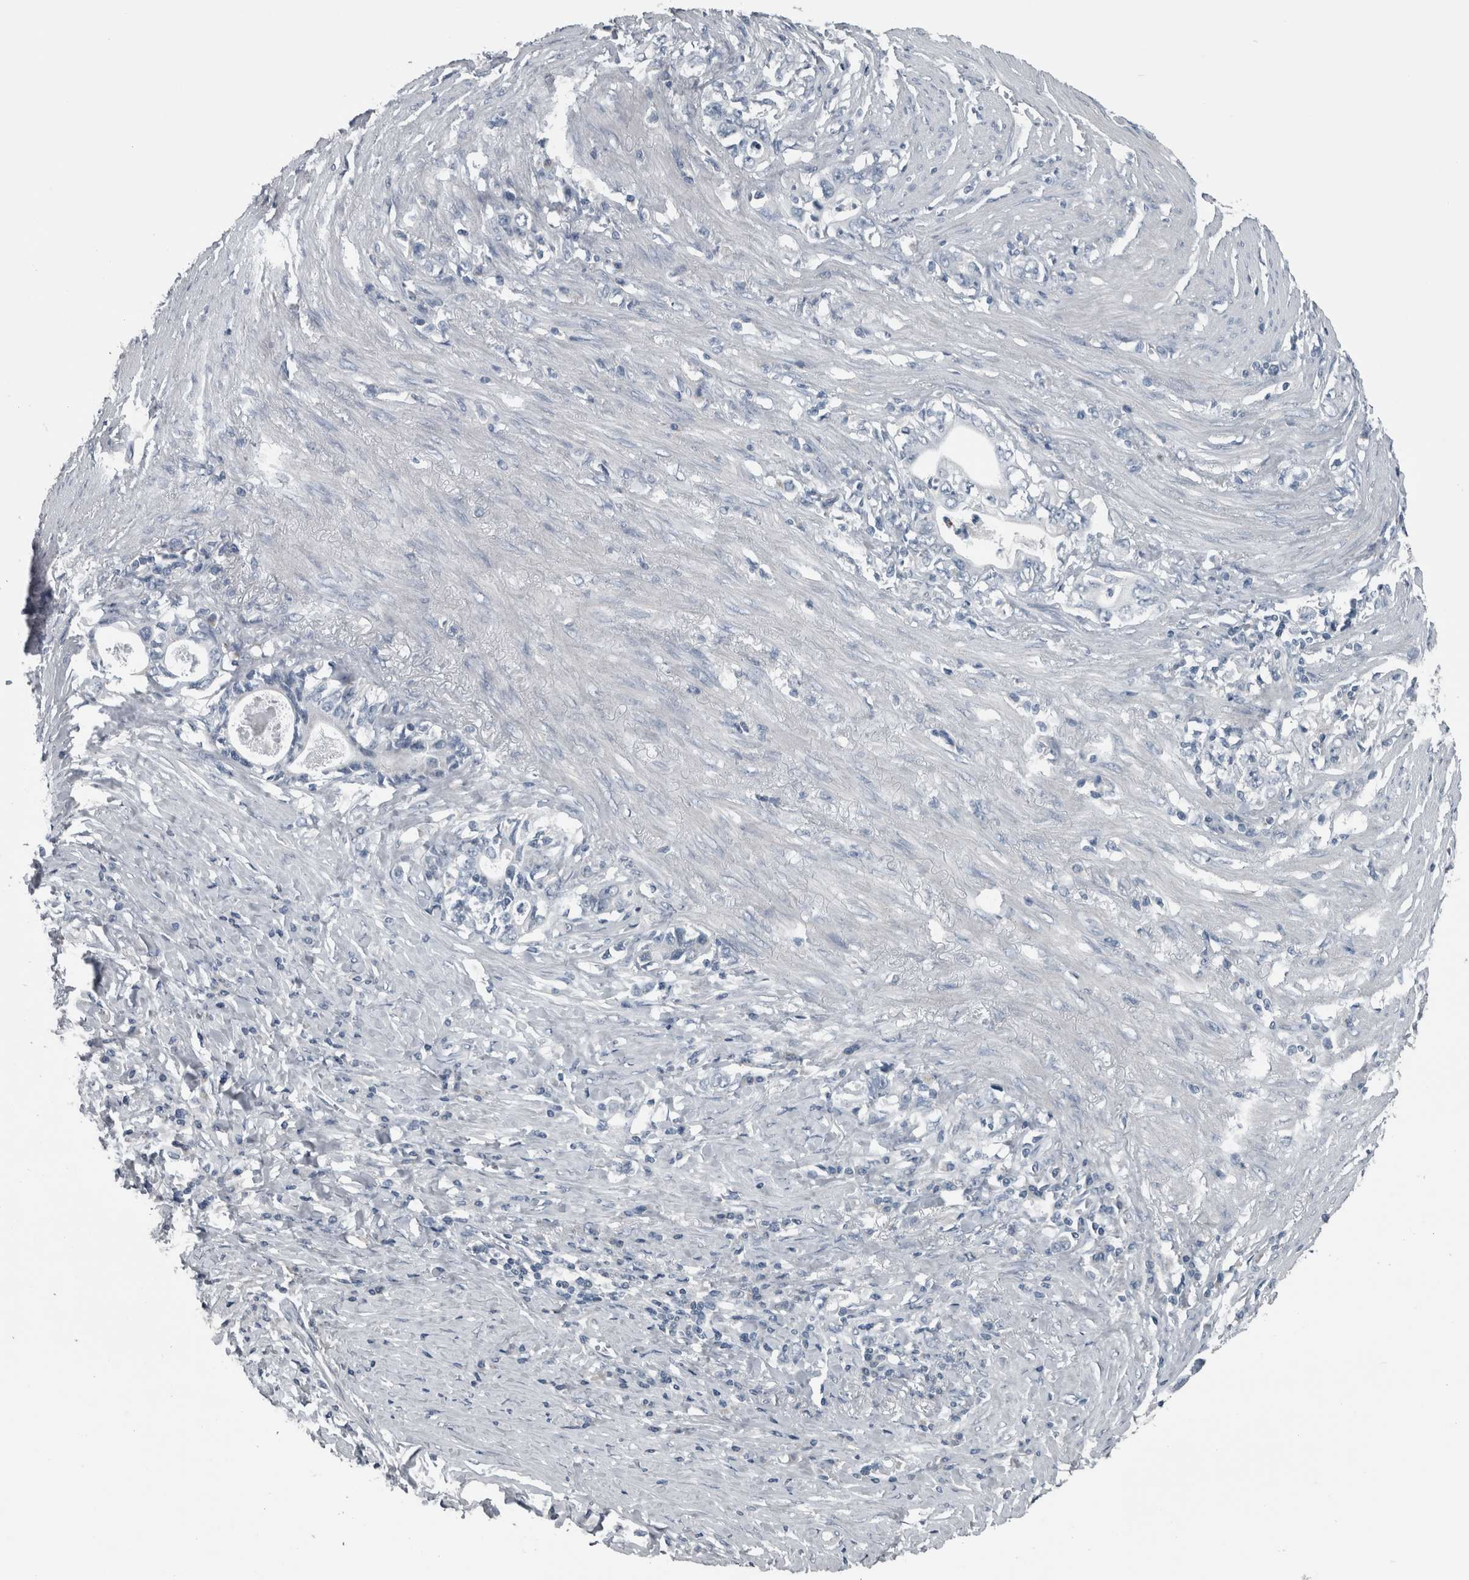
{"staining": {"intensity": "negative", "quantity": "none", "location": "none"}, "tissue": "stomach cancer", "cell_type": "Tumor cells", "image_type": "cancer", "snomed": [{"axis": "morphology", "description": "Adenocarcinoma, NOS"}, {"axis": "topography", "description": "Stomach, lower"}], "caption": "This photomicrograph is of stomach cancer (adenocarcinoma) stained with immunohistochemistry to label a protein in brown with the nuclei are counter-stained blue. There is no staining in tumor cells.", "gene": "KRT20", "patient": {"sex": "female", "age": 72}}